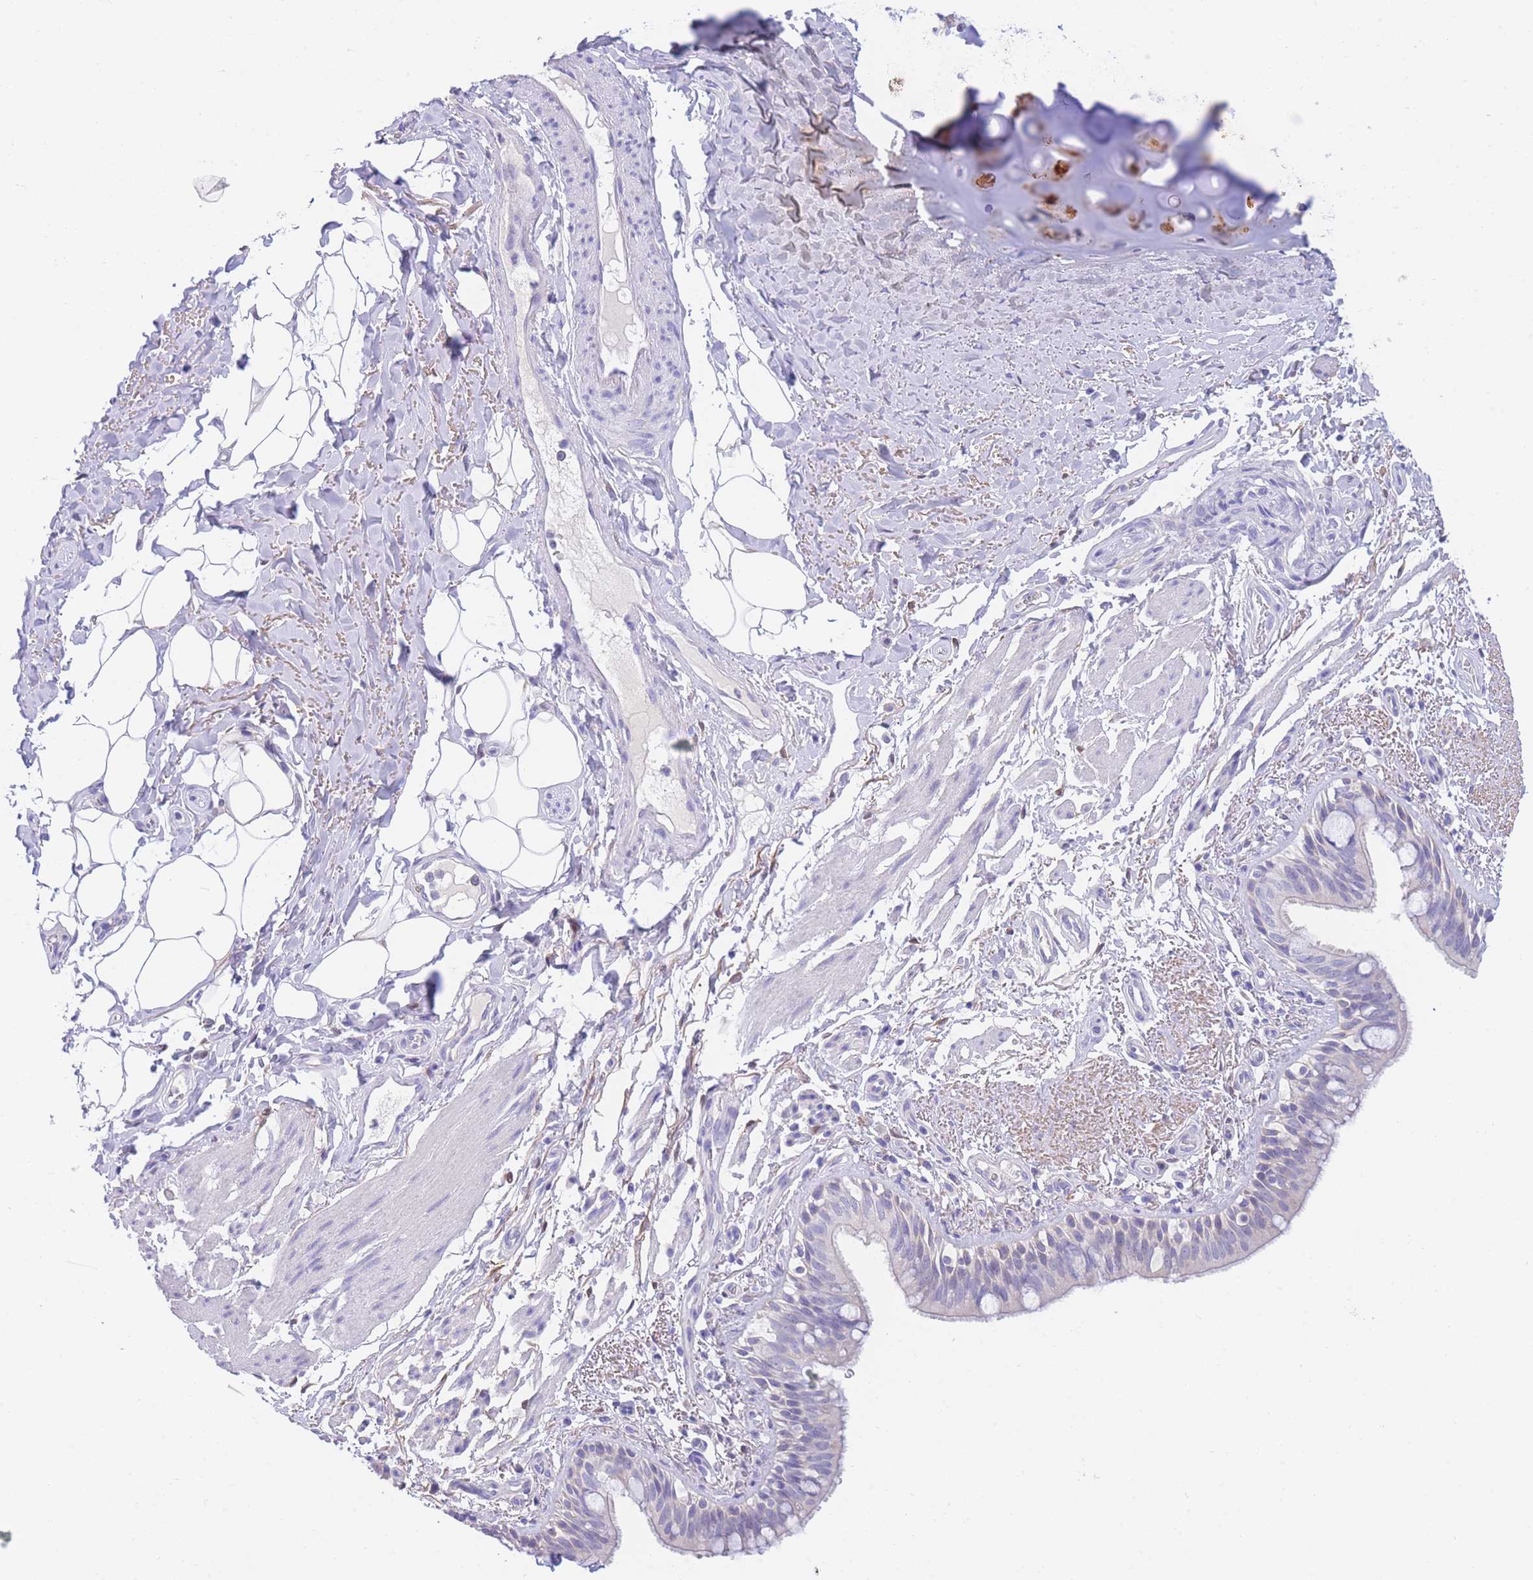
{"staining": {"intensity": "negative", "quantity": "none", "location": "none"}, "tissue": "bronchus", "cell_type": "Respiratory epithelial cells", "image_type": "normal", "snomed": [{"axis": "morphology", "description": "Normal tissue, NOS"}, {"axis": "morphology", "description": "Neoplasm, uncertain whether benign or malignant"}, {"axis": "topography", "description": "Bronchus"}, {"axis": "topography", "description": "Lung"}], "caption": "Unremarkable bronchus was stained to show a protein in brown. There is no significant staining in respiratory epithelial cells.", "gene": "PCDHB3", "patient": {"sex": "male", "age": 55}}